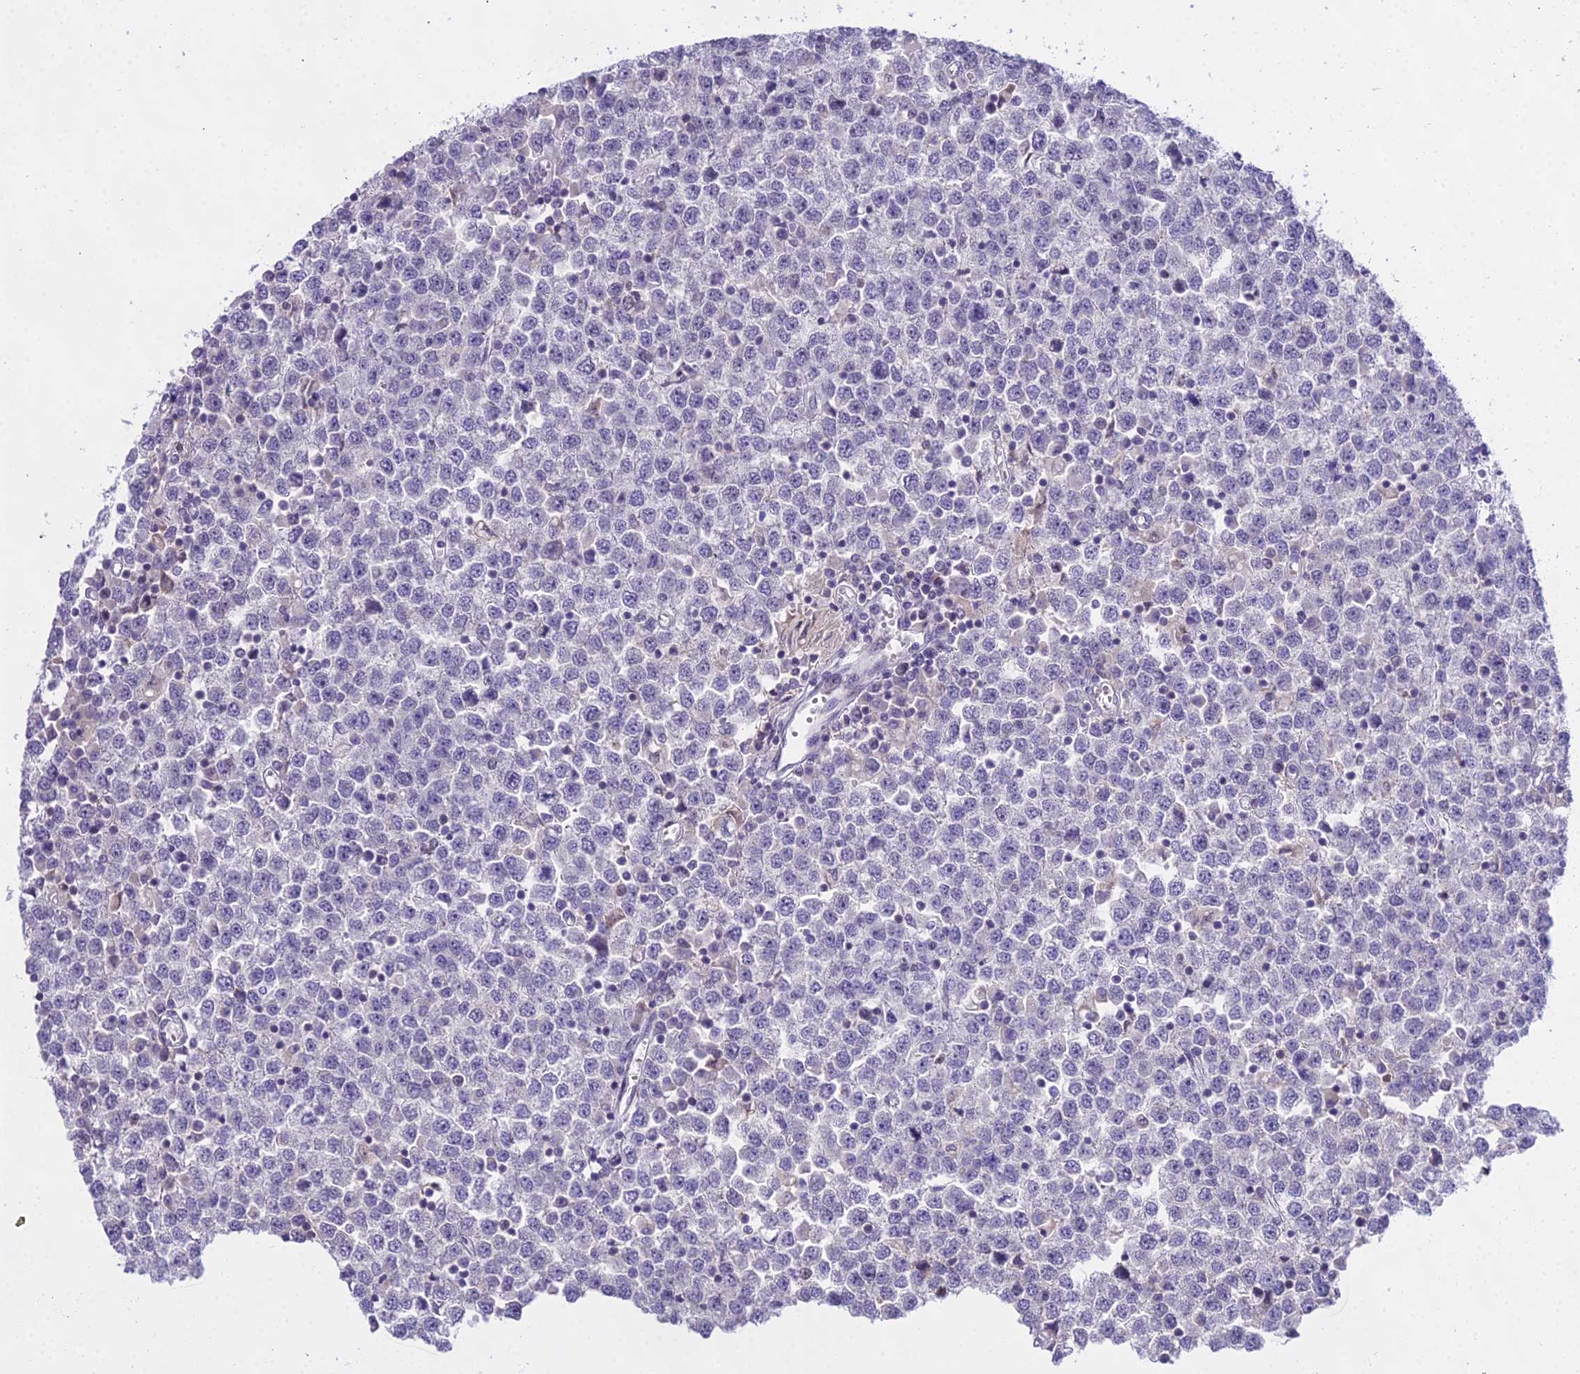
{"staining": {"intensity": "negative", "quantity": "none", "location": "none"}, "tissue": "testis cancer", "cell_type": "Tumor cells", "image_type": "cancer", "snomed": [{"axis": "morphology", "description": "Seminoma, NOS"}, {"axis": "topography", "description": "Testis"}], "caption": "Immunohistochemistry image of human testis cancer (seminoma) stained for a protein (brown), which exhibits no staining in tumor cells. The staining is performed using DAB (3,3'-diaminobenzidine) brown chromogen with nuclei counter-stained in using hematoxylin.", "gene": "MAT2A", "patient": {"sex": "male", "age": 65}}